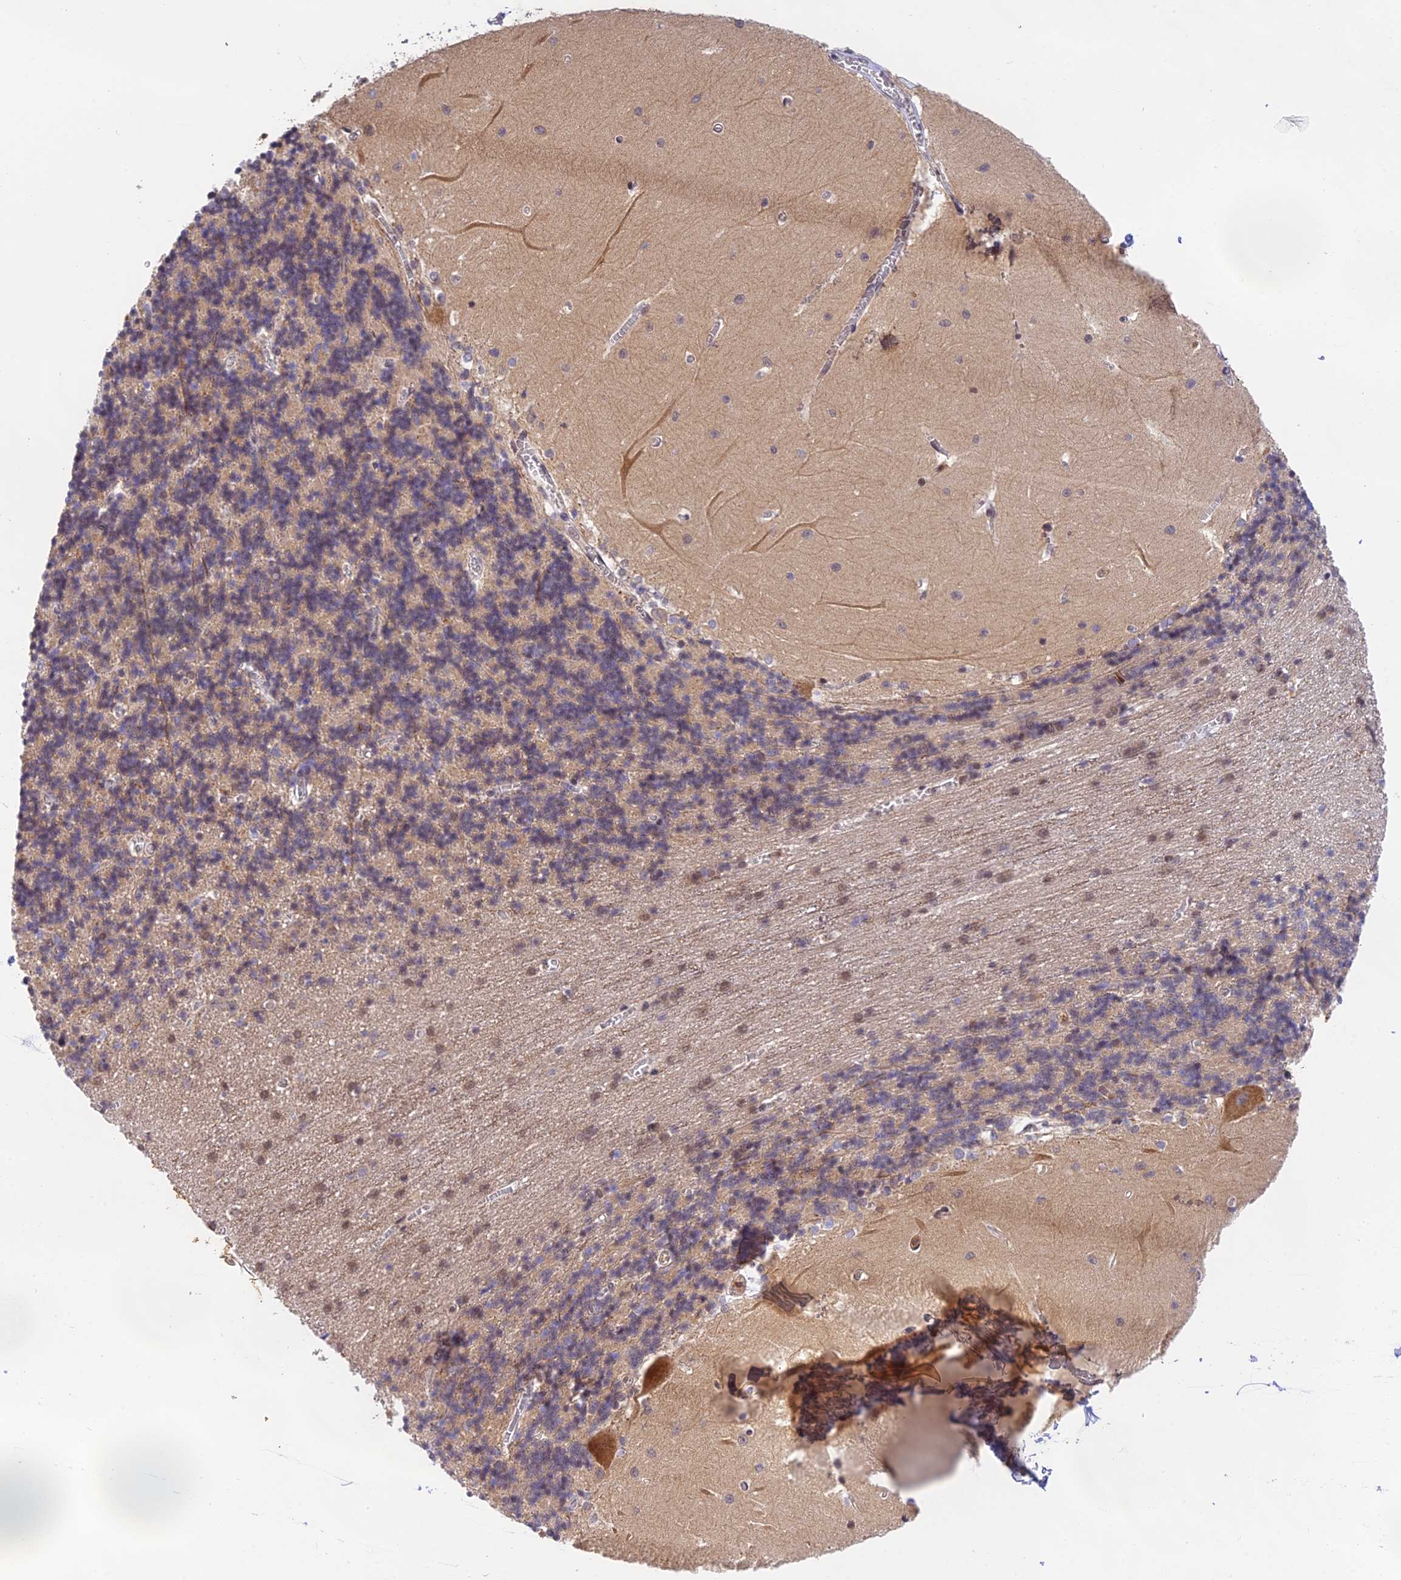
{"staining": {"intensity": "negative", "quantity": "none", "location": "none"}, "tissue": "cerebellum", "cell_type": "Cells in granular layer", "image_type": "normal", "snomed": [{"axis": "morphology", "description": "Normal tissue, NOS"}, {"axis": "topography", "description": "Cerebellum"}], "caption": "DAB (3,3'-diaminobenzidine) immunohistochemical staining of normal cerebellum displays no significant positivity in cells in granular layer.", "gene": "PEX16", "patient": {"sex": "male", "age": 37}}